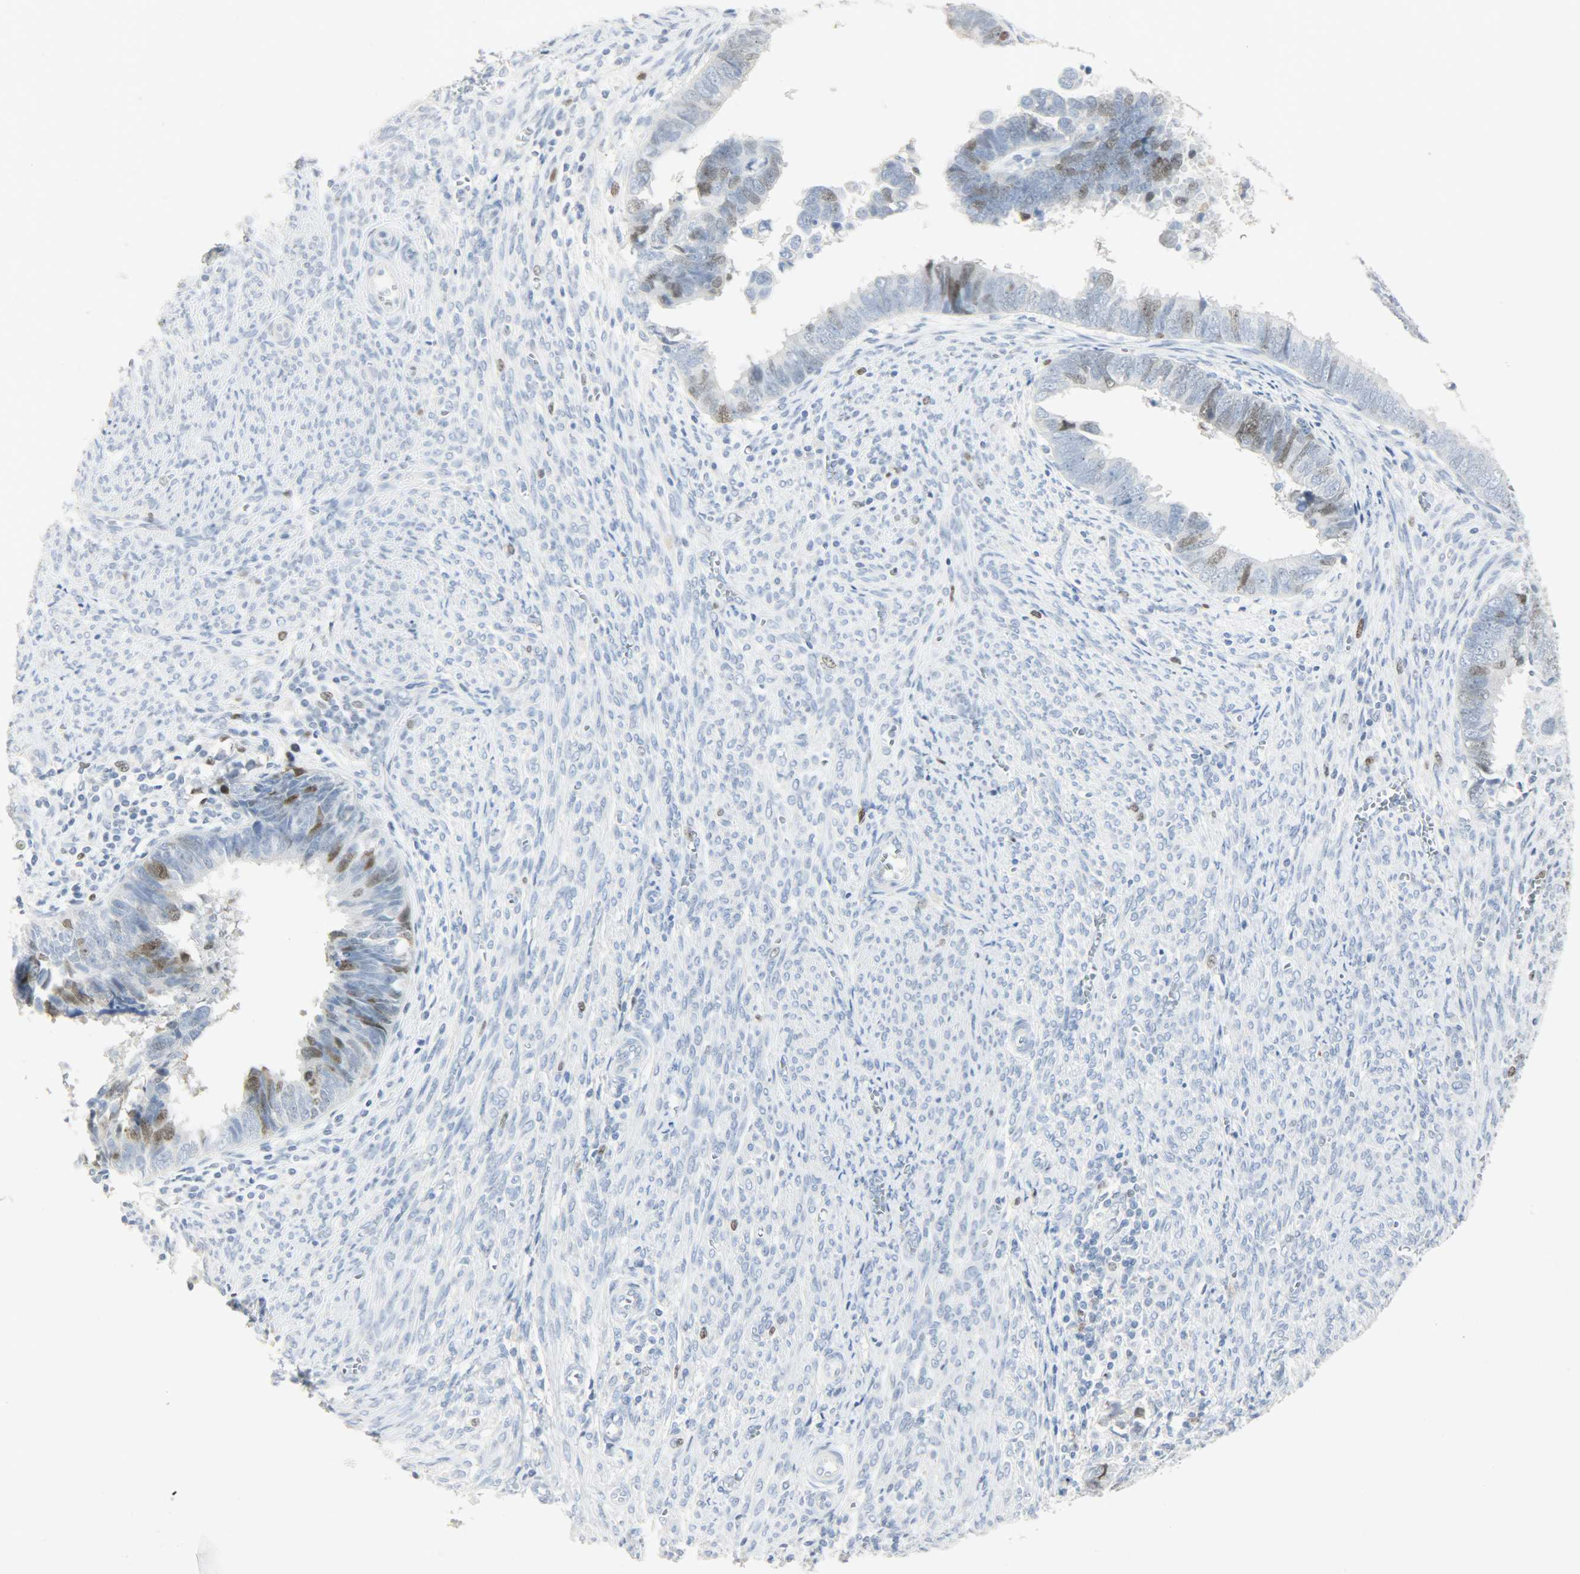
{"staining": {"intensity": "moderate", "quantity": "<25%", "location": "nuclear"}, "tissue": "endometrial cancer", "cell_type": "Tumor cells", "image_type": "cancer", "snomed": [{"axis": "morphology", "description": "Adenocarcinoma, NOS"}, {"axis": "topography", "description": "Endometrium"}], "caption": "This image shows immunohistochemistry staining of human endometrial cancer (adenocarcinoma), with low moderate nuclear expression in approximately <25% of tumor cells.", "gene": "HELLS", "patient": {"sex": "female", "age": 75}}